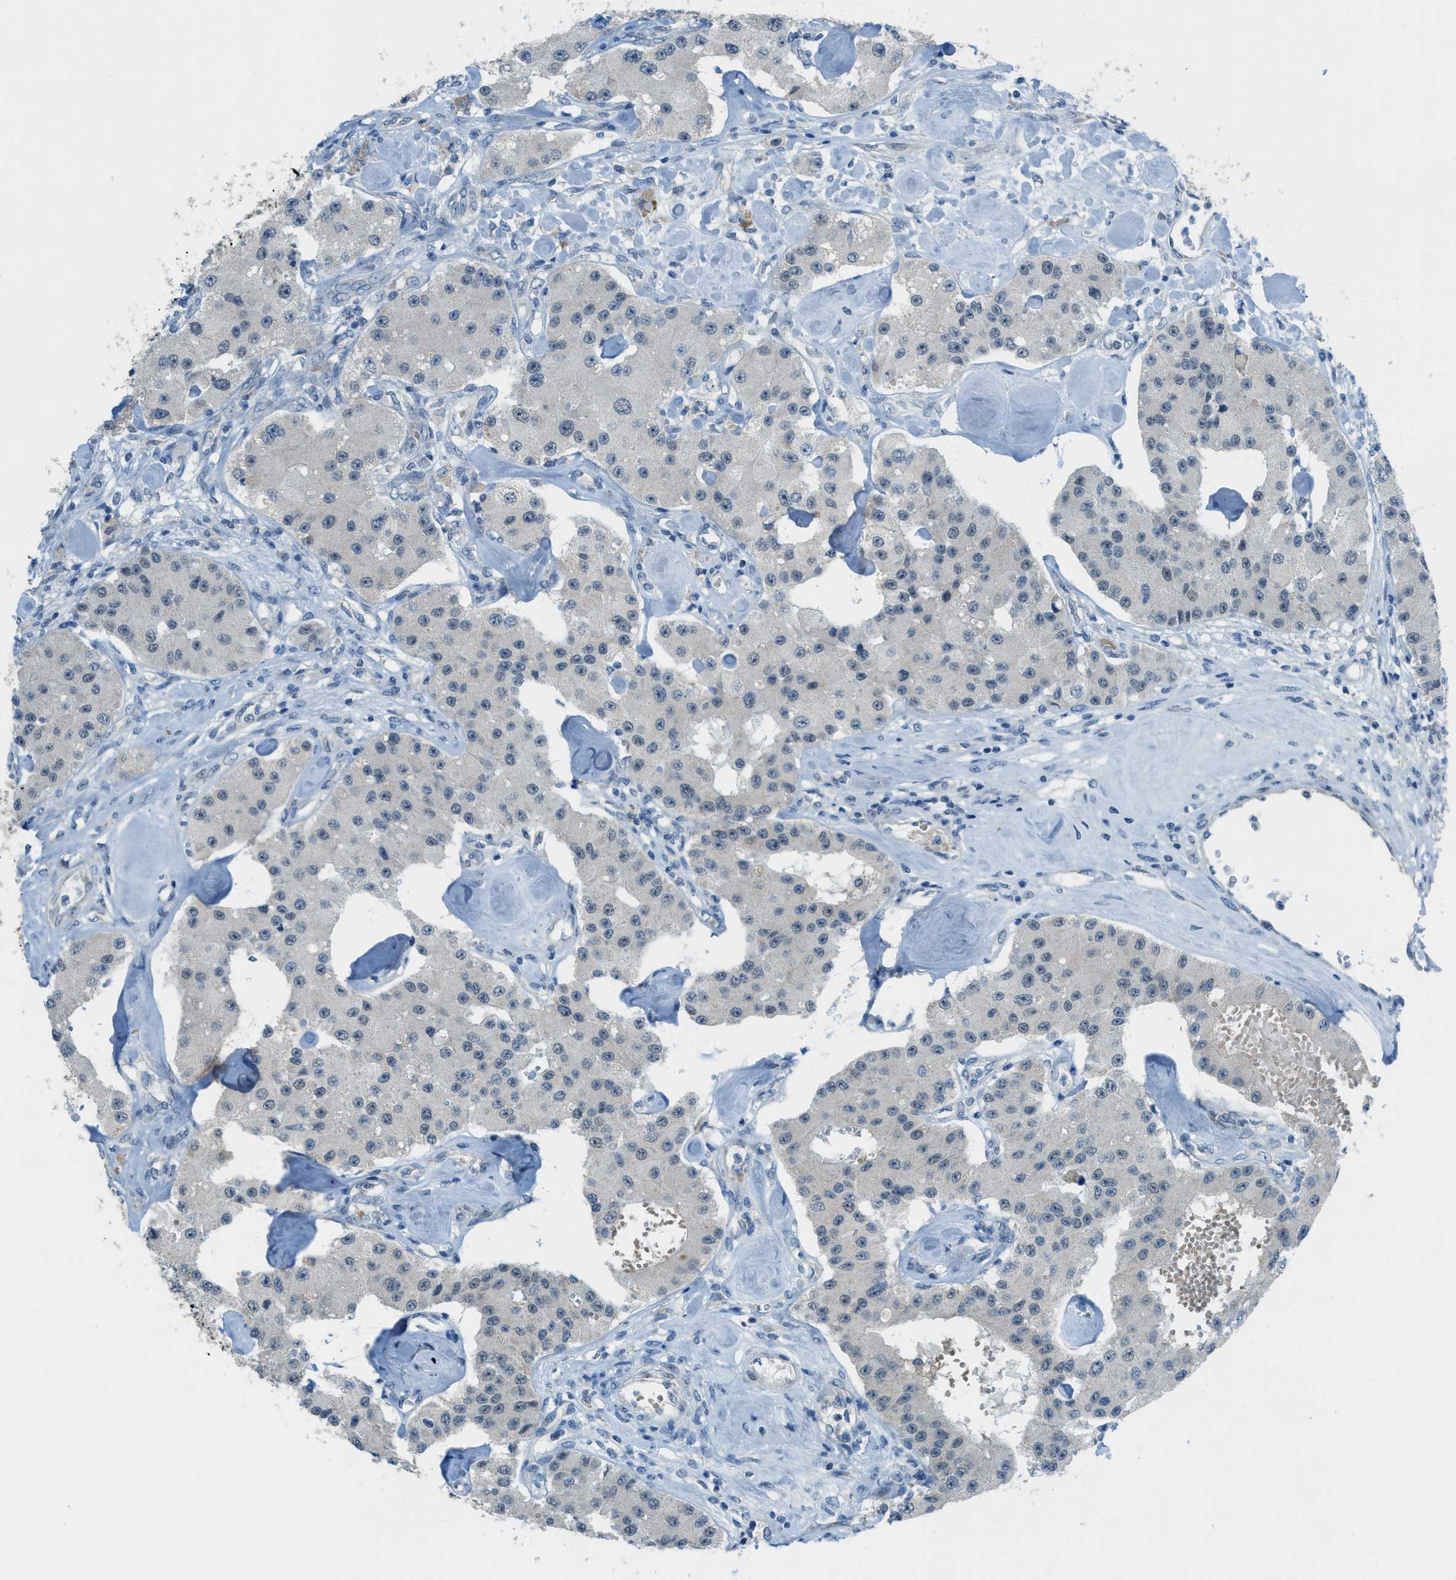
{"staining": {"intensity": "negative", "quantity": "none", "location": "none"}, "tissue": "carcinoid", "cell_type": "Tumor cells", "image_type": "cancer", "snomed": [{"axis": "morphology", "description": "Carcinoid, malignant, NOS"}, {"axis": "topography", "description": "Pancreas"}], "caption": "The immunohistochemistry (IHC) histopathology image has no significant staining in tumor cells of malignant carcinoid tissue. (Brightfield microscopy of DAB immunohistochemistry at high magnification).", "gene": "CDON", "patient": {"sex": "male", "age": 41}}